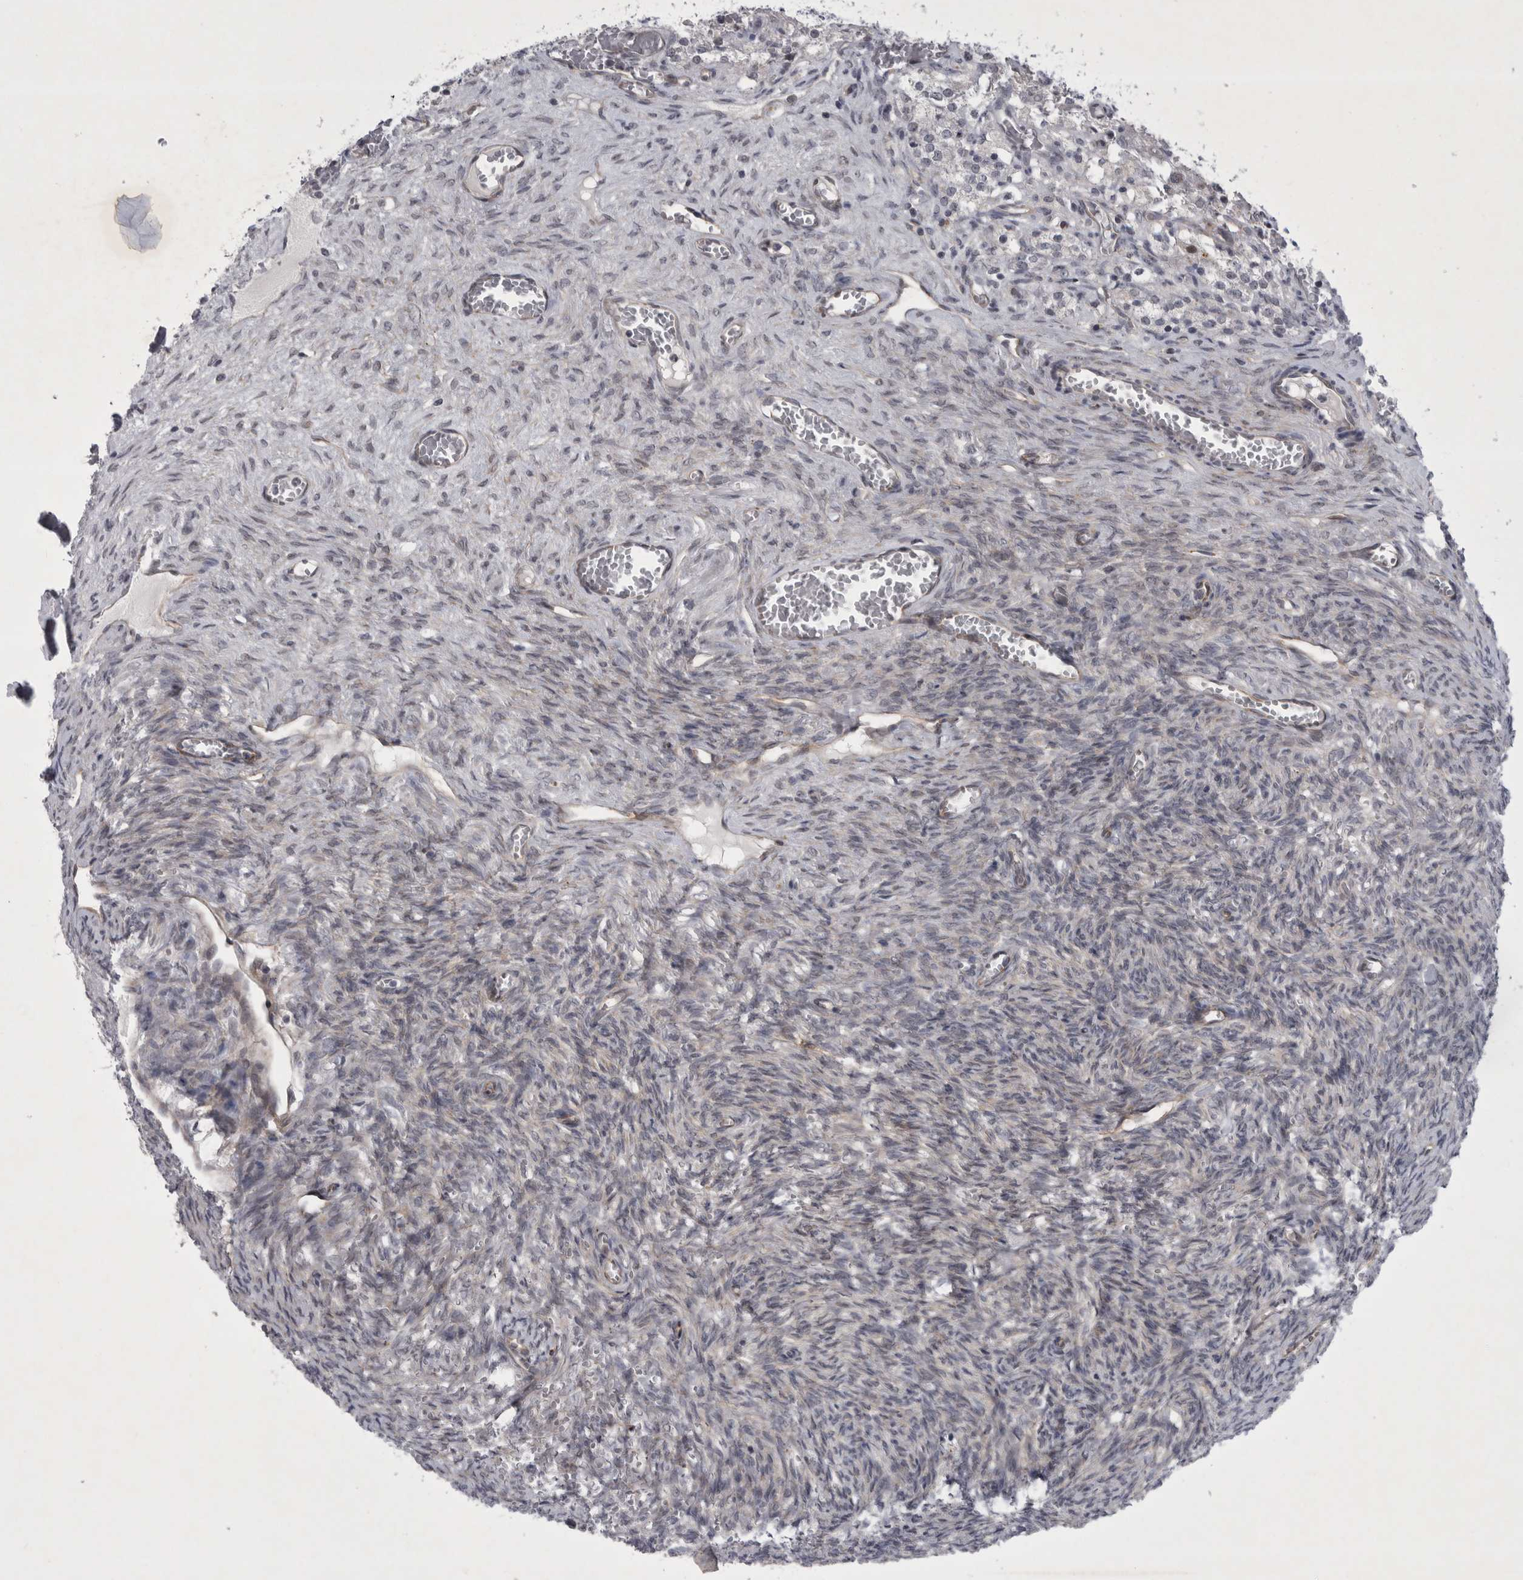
{"staining": {"intensity": "negative", "quantity": "none", "location": "none"}, "tissue": "ovary", "cell_type": "Ovarian stroma cells", "image_type": "normal", "snomed": [{"axis": "morphology", "description": "Normal tissue, NOS"}, {"axis": "topography", "description": "Ovary"}], "caption": "High power microscopy image of an immunohistochemistry (IHC) photomicrograph of unremarkable ovary, revealing no significant positivity in ovarian stroma cells.", "gene": "PARP11", "patient": {"sex": "female", "age": 27}}